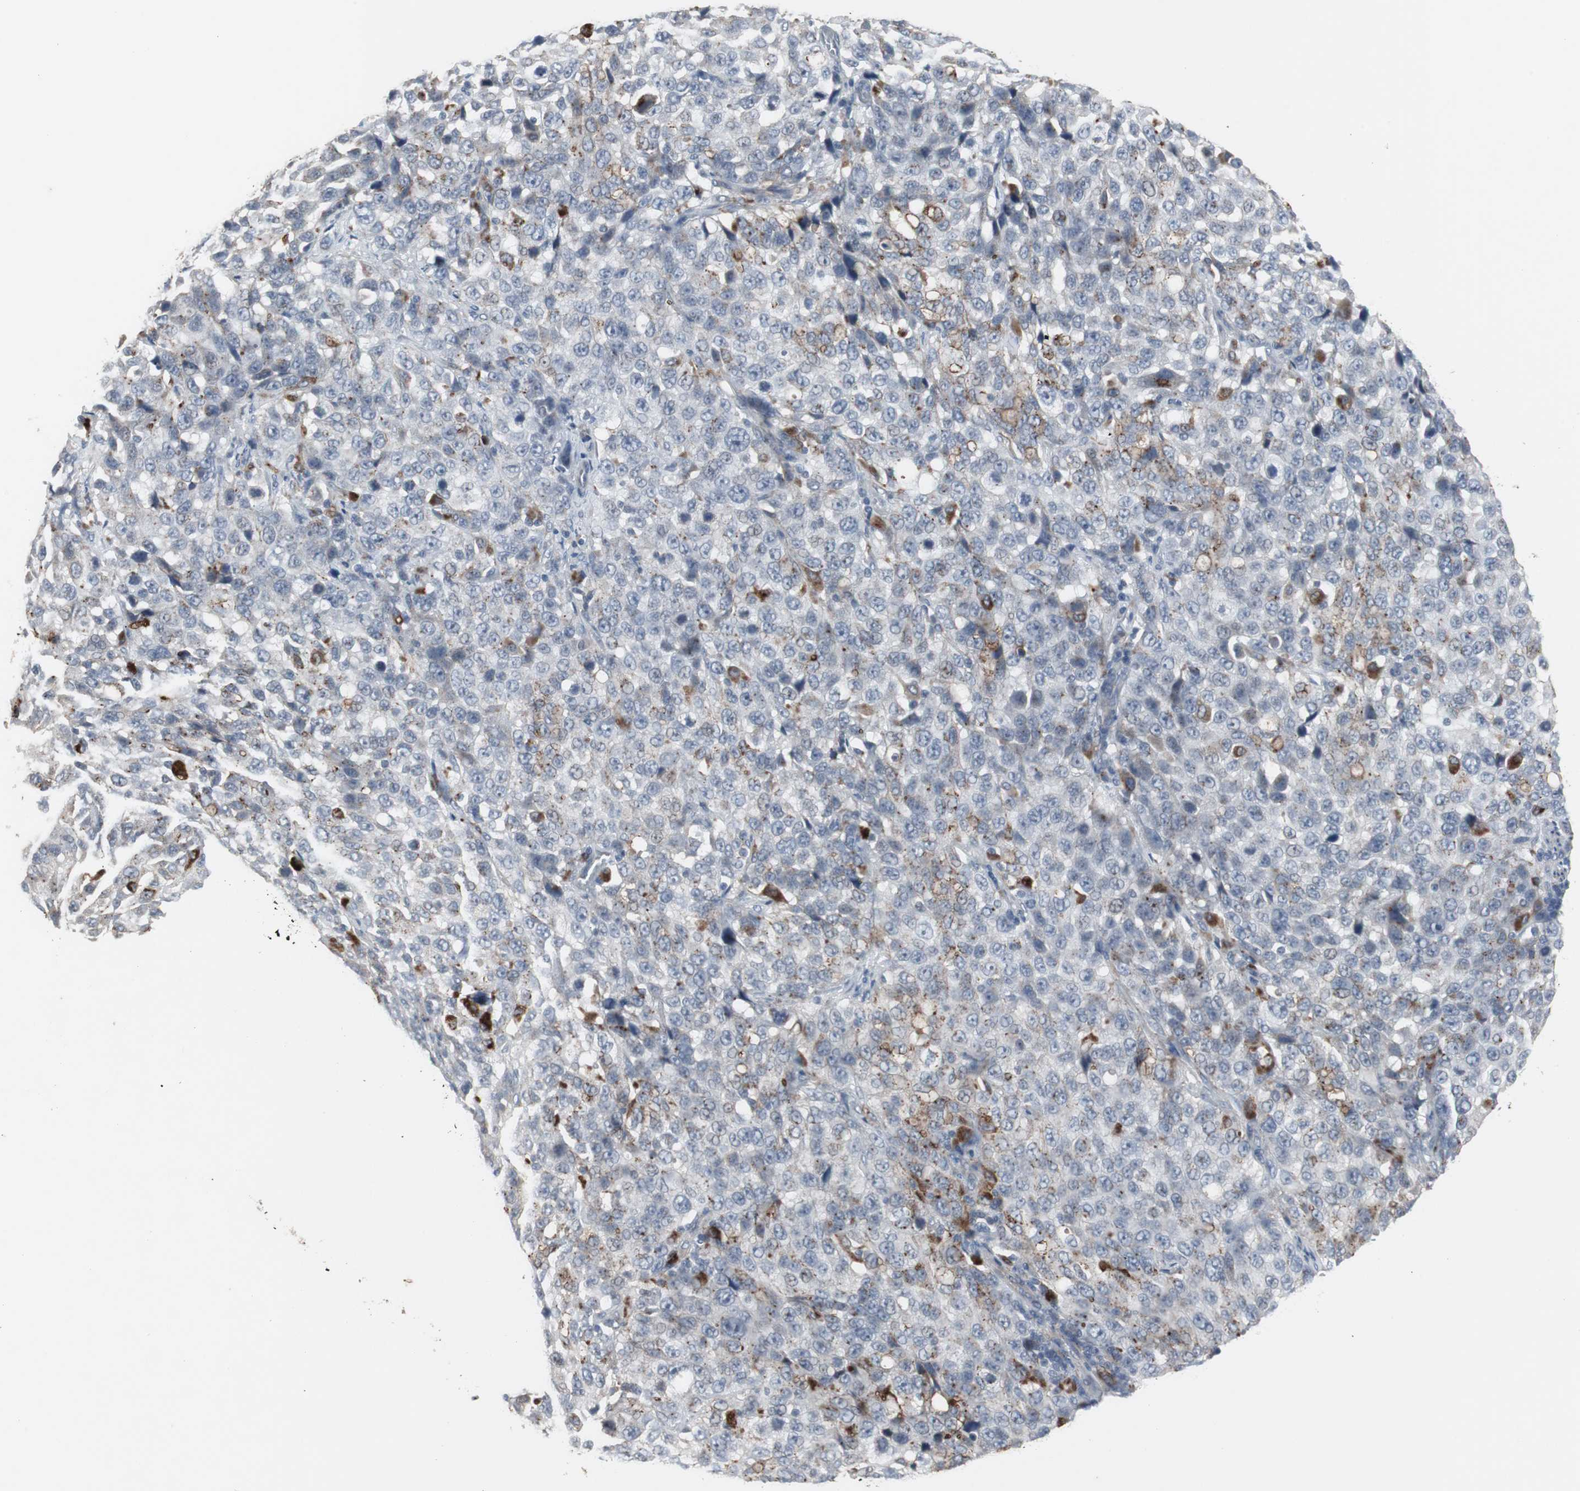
{"staining": {"intensity": "strong", "quantity": "<25%", "location": "cytoplasmic/membranous"}, "tissue": "stomach cancer", "cell_type": "Tumor cells", "image_type": "cancer", "snomed": [{"axis": "morphology", "description": "Normal tissue, NOS"}, {"axis": "morphology", "description": "Adenocarcinoma, NOS"}, {"axis": "topography", "description": "Stomach"}], "caption": "A brown stain labels strong cytoplasmic/membranous staining of a protein in human adenocarcinoma (stomach) tumor cells. (Brightfield microscopy of DAB IHC at high magnification).", "gene": "GBA1", "patient": {"sex": "male", "age": 48}}